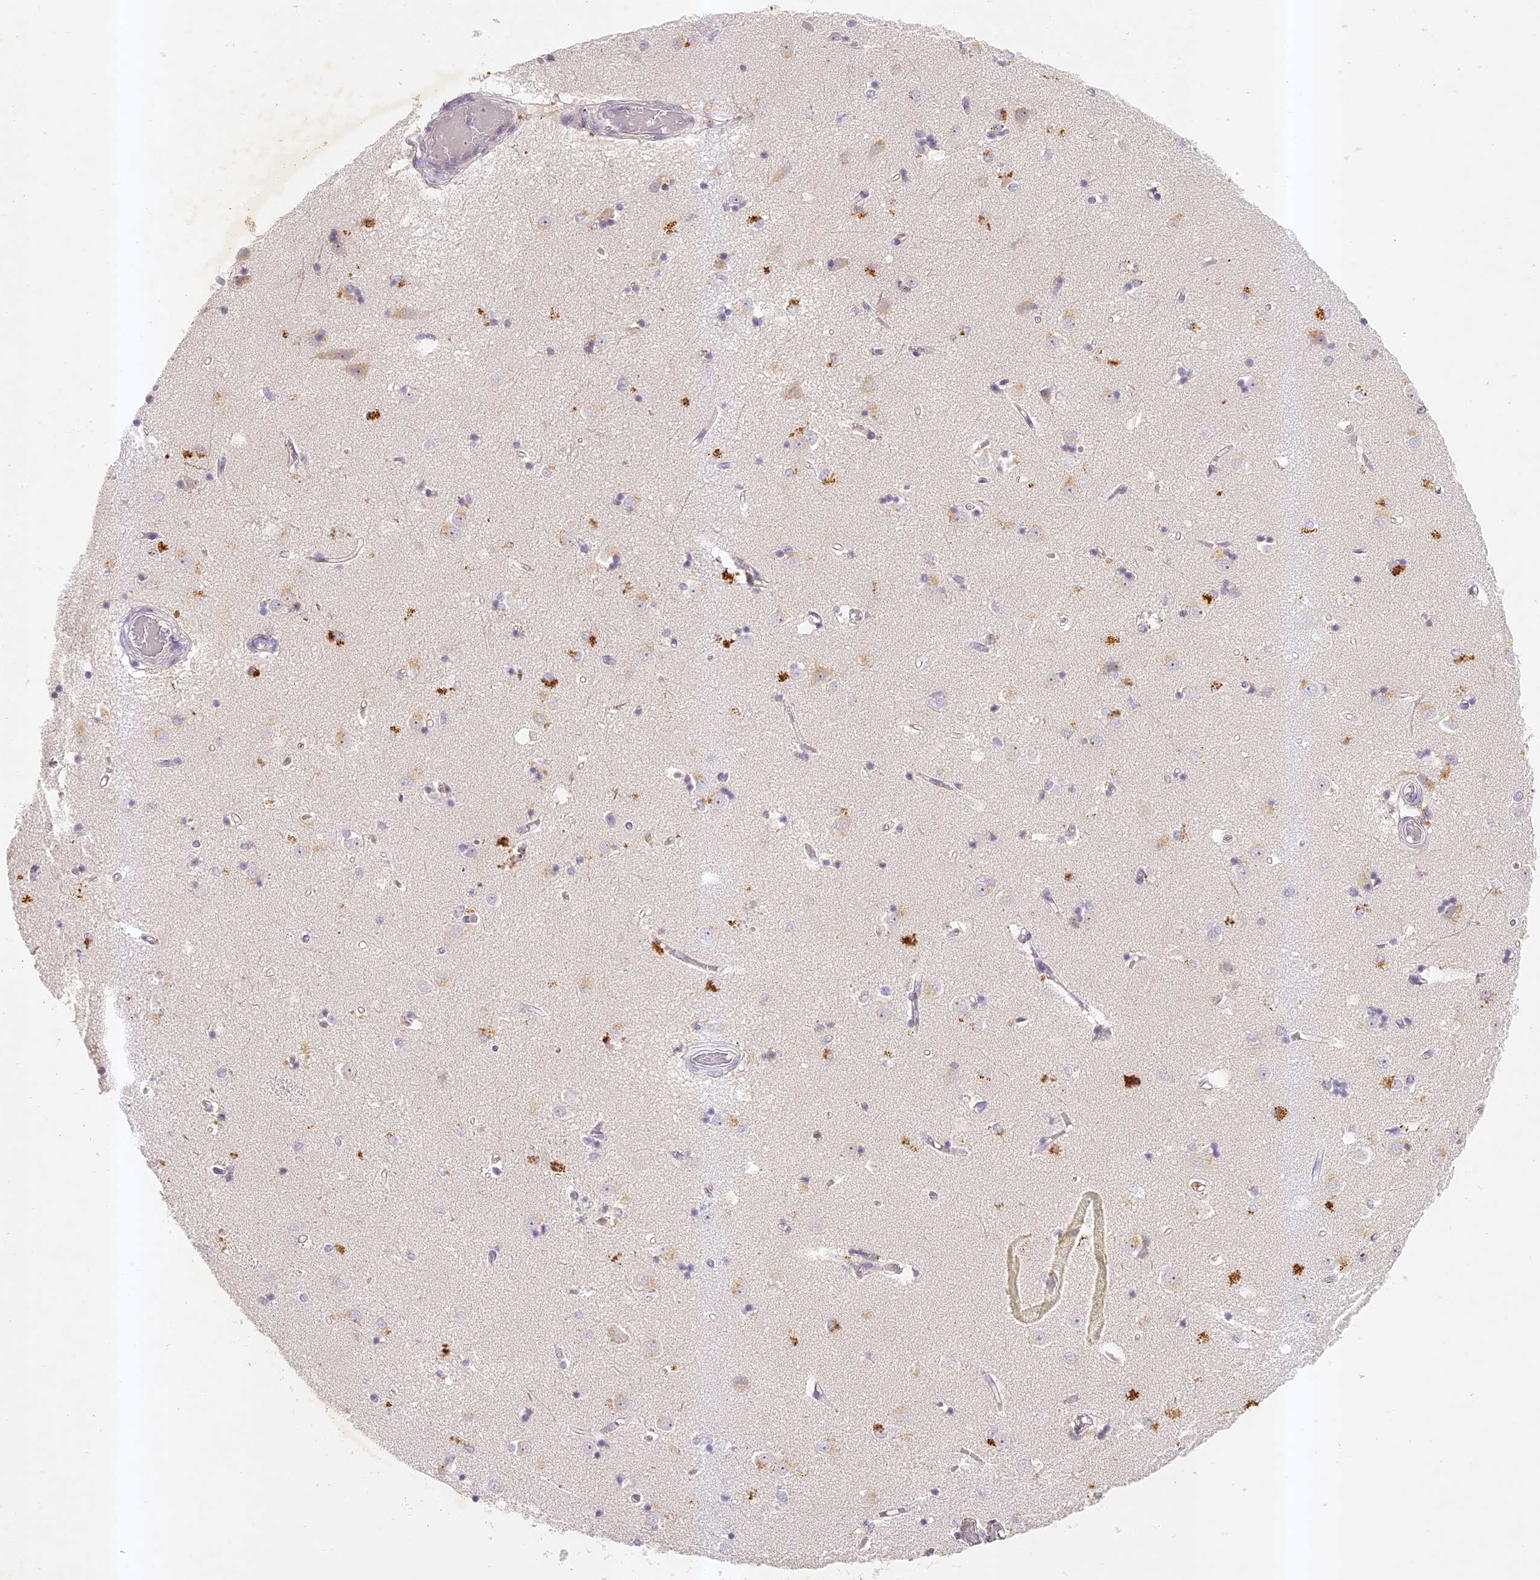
{"staining": {"intensity": "weak", "quantity": "<25%", "location": "cytoplasmic/membranous"}, "tissue": "caudate", "cell_type": "Glial cells", "image_type": "normal", "snomed": [{"axis": "morphology", "description": "Normal tissue, NOS"}, {"axis": "topography", "description": "Lateral ventricle wall"}], "caption": "Caudate was stained to show a protein in brown. There is no significant expression in glial cells. Nuclei are stained in blue.", "gene": "ELL3", "patient": {"sex": "male", "age": 45}}